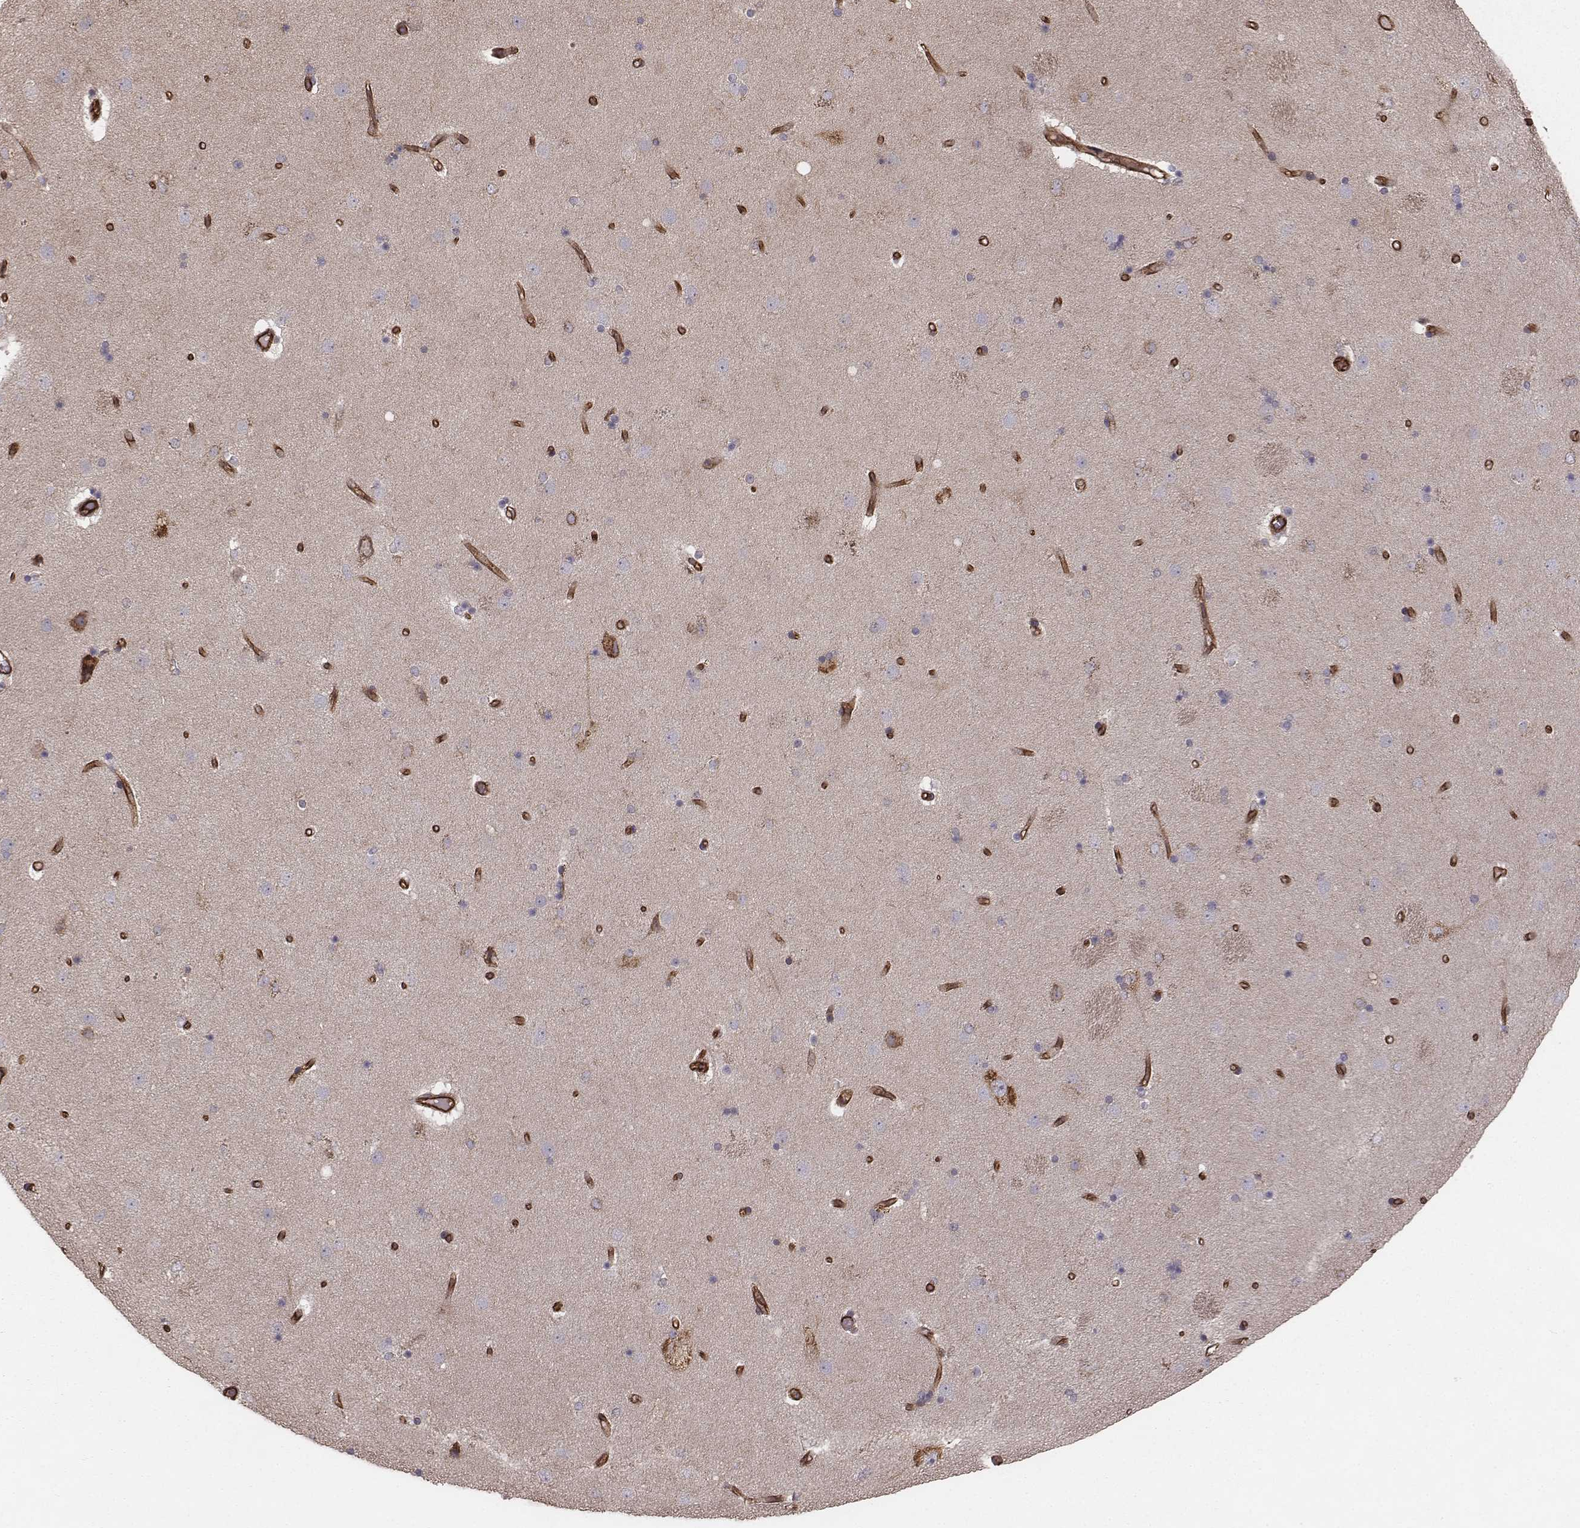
{"staining": {"intensity": "strong", "quantity": "25%-75%", "location": "cytoplasmic/membranous"}, "tissue": "caudate", "cell_type": "Glial cells", "image_type": "normal", "snomed": [{"axis": "morphology", "description": "Normal tissue, NOS"}, {"axis": "topography", "description": "Lateral ventricle wall"}], "caption": "This micrograph displays immunohistochemistry staining of benign human caudate, with high strong cytoplasmic/membranous staining in approximately 25%-75% of glial cells.", "gene": "PALMD", "patient": {"sex": "female", "age": 71}}